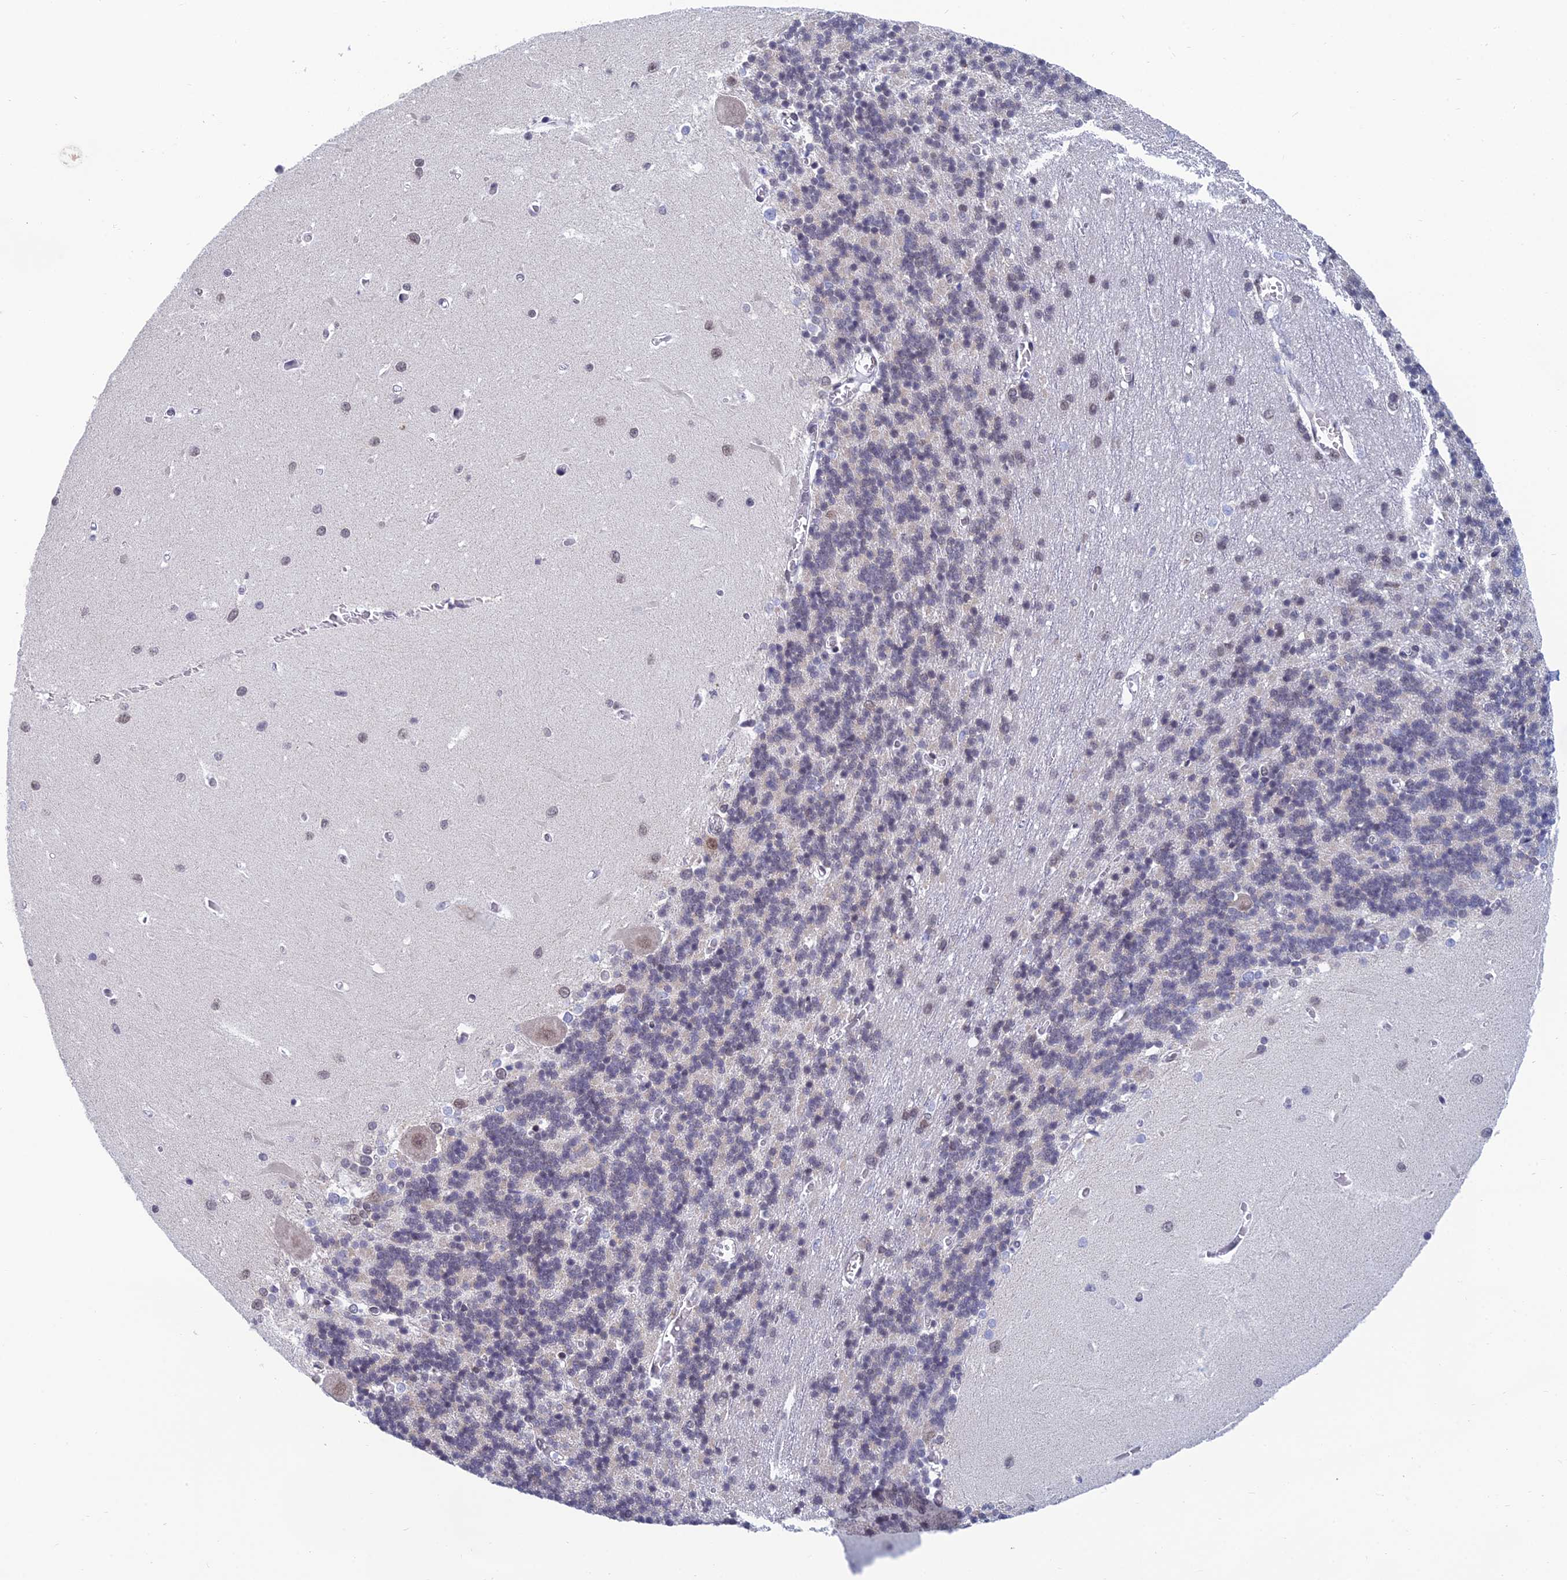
{"staining": {"intensity": "negative", "quantity": "none", "location": "none"}, "tissue": "cerebellum", "cell_type": "Cells in granular layer", "image_type": "normal", "snomed": [{"axis": "morphology", "description": "Normal tissue, NOS"}, {"axis": "topography", "description": "Cerebellum"}], "caption": "Micrograph shows no protein expression in cells in granular layer of normal cerebellum. Brightfield microscopy of immunohistochemistry (IHC) stained with DAB (brown) and hematoxylin (blue), captured at high magnification.", "gene": "NABP2", "patient": {"sex": "male", "age": 37}}